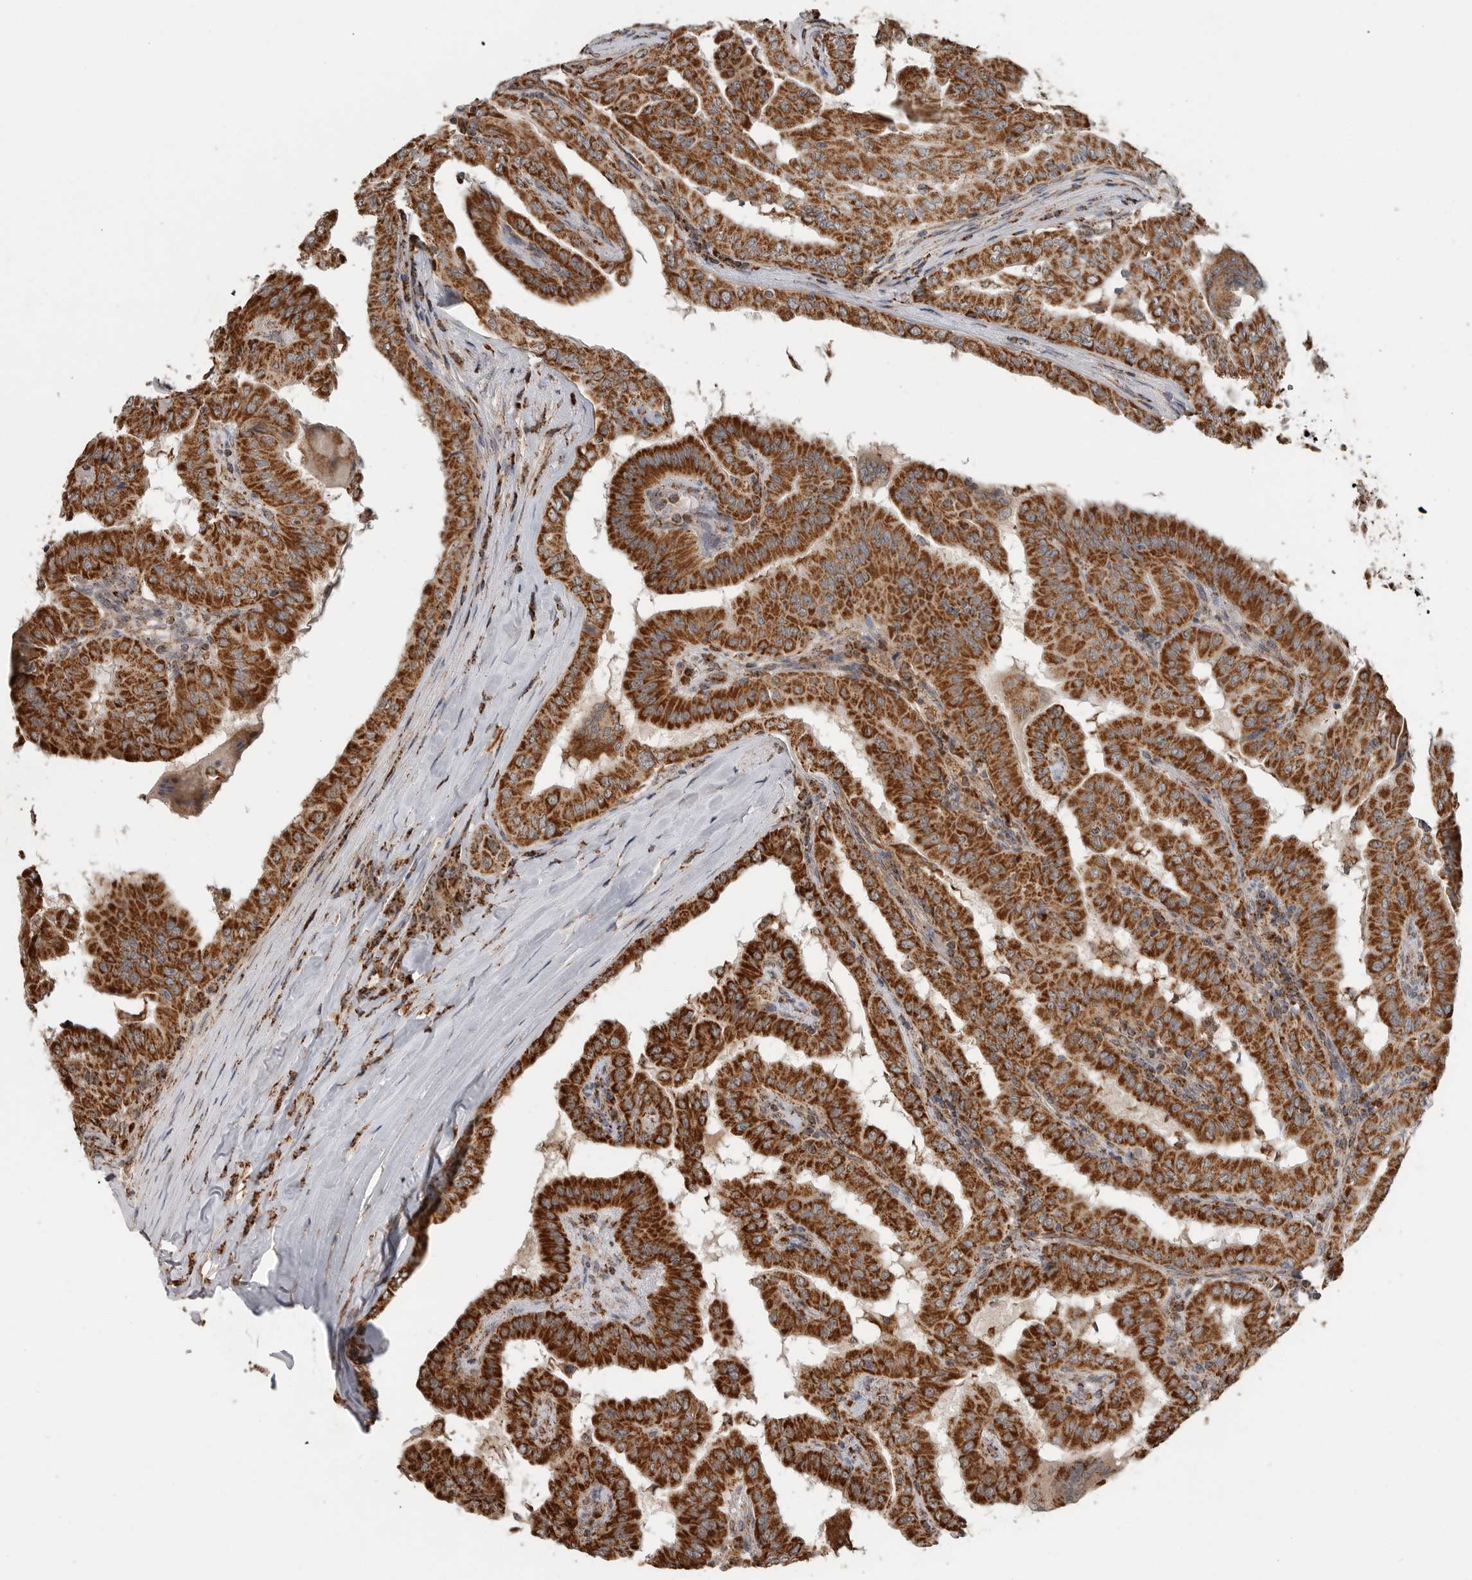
{"staining": {"intensity": "strong", "quantity": ">75%", "location": "cytoplasmic/membranous"}, "tissue": "thyroid cancer", "cell_type": "Tumor cells", "image_type": "cancer", "snomed": [{"axis": "morphology", "description": "Papillary adenocarcinoma, NOS"}, {"axis": "topography", "description": "Thyroid gland"}], "caption": "DAB immunohistochemical staining of thyroid cancer (papillary adenocarcinoma) demonstrates strong cytoplasmic/membranous protein staining in about >75% of tumor cells. (DAB = brown stain, brightfield microscopy at high magnification).", "gene": "GCNT2", "patient": {"sex": "male", "age": 33}}